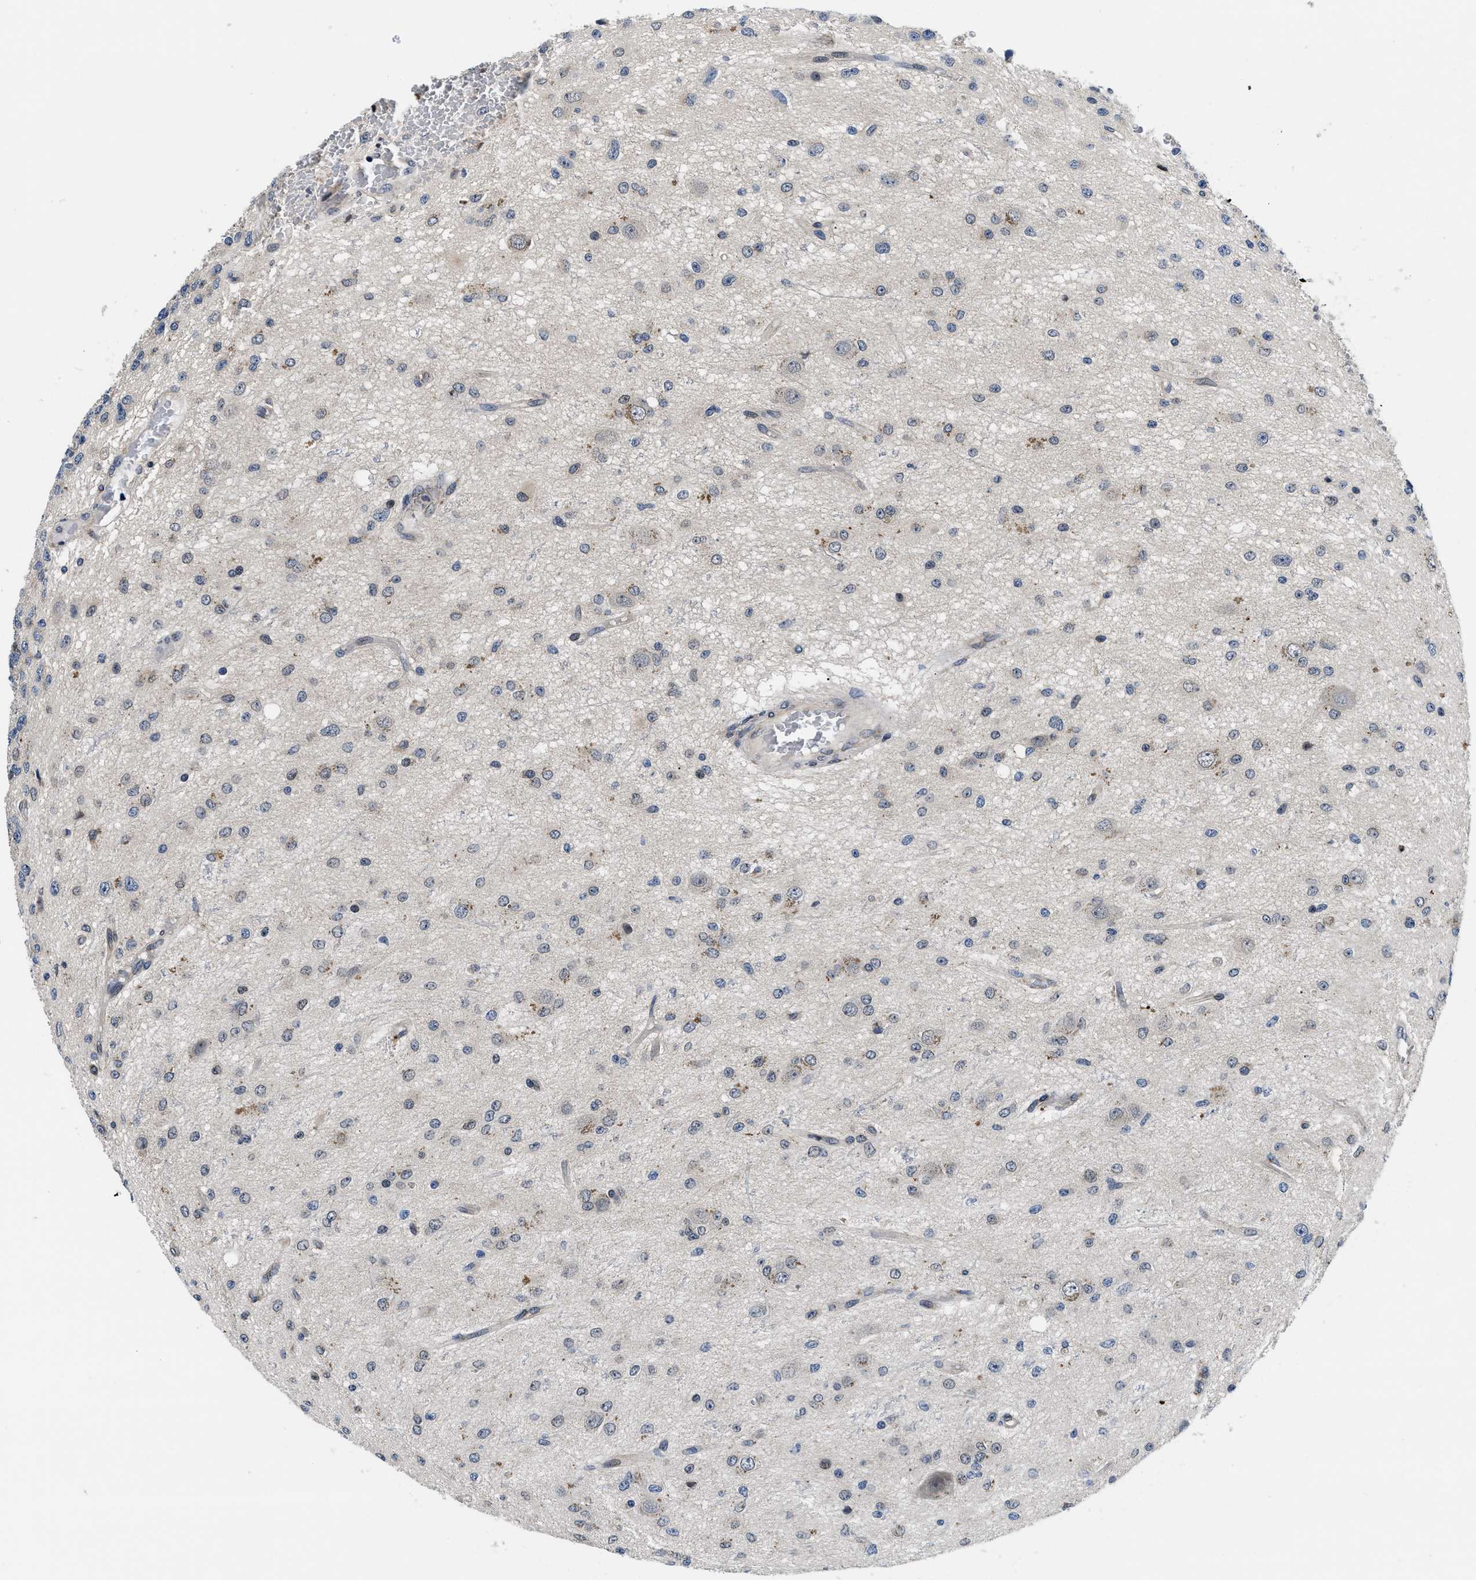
{"staining": {"intensity": "negative", "quantity": "none", "location": "none"}, "tissue": "glioma", "cell_type": "Tumor cells", "image_type": "cancer", "snomed": [{"axis": "morphology", "description": "Glioma, malignant, High grade"}, {"axis": "topography", "description": "pancreas cauda"}], "caption": "High power microscopy photomicrograph of an immunohistochemistry micrograph of malignant glioma (high-grade), revealing no significant positivity in tumor cells.", "gene": "SNX10", "patient": {"sex": "male", "age": 60}}